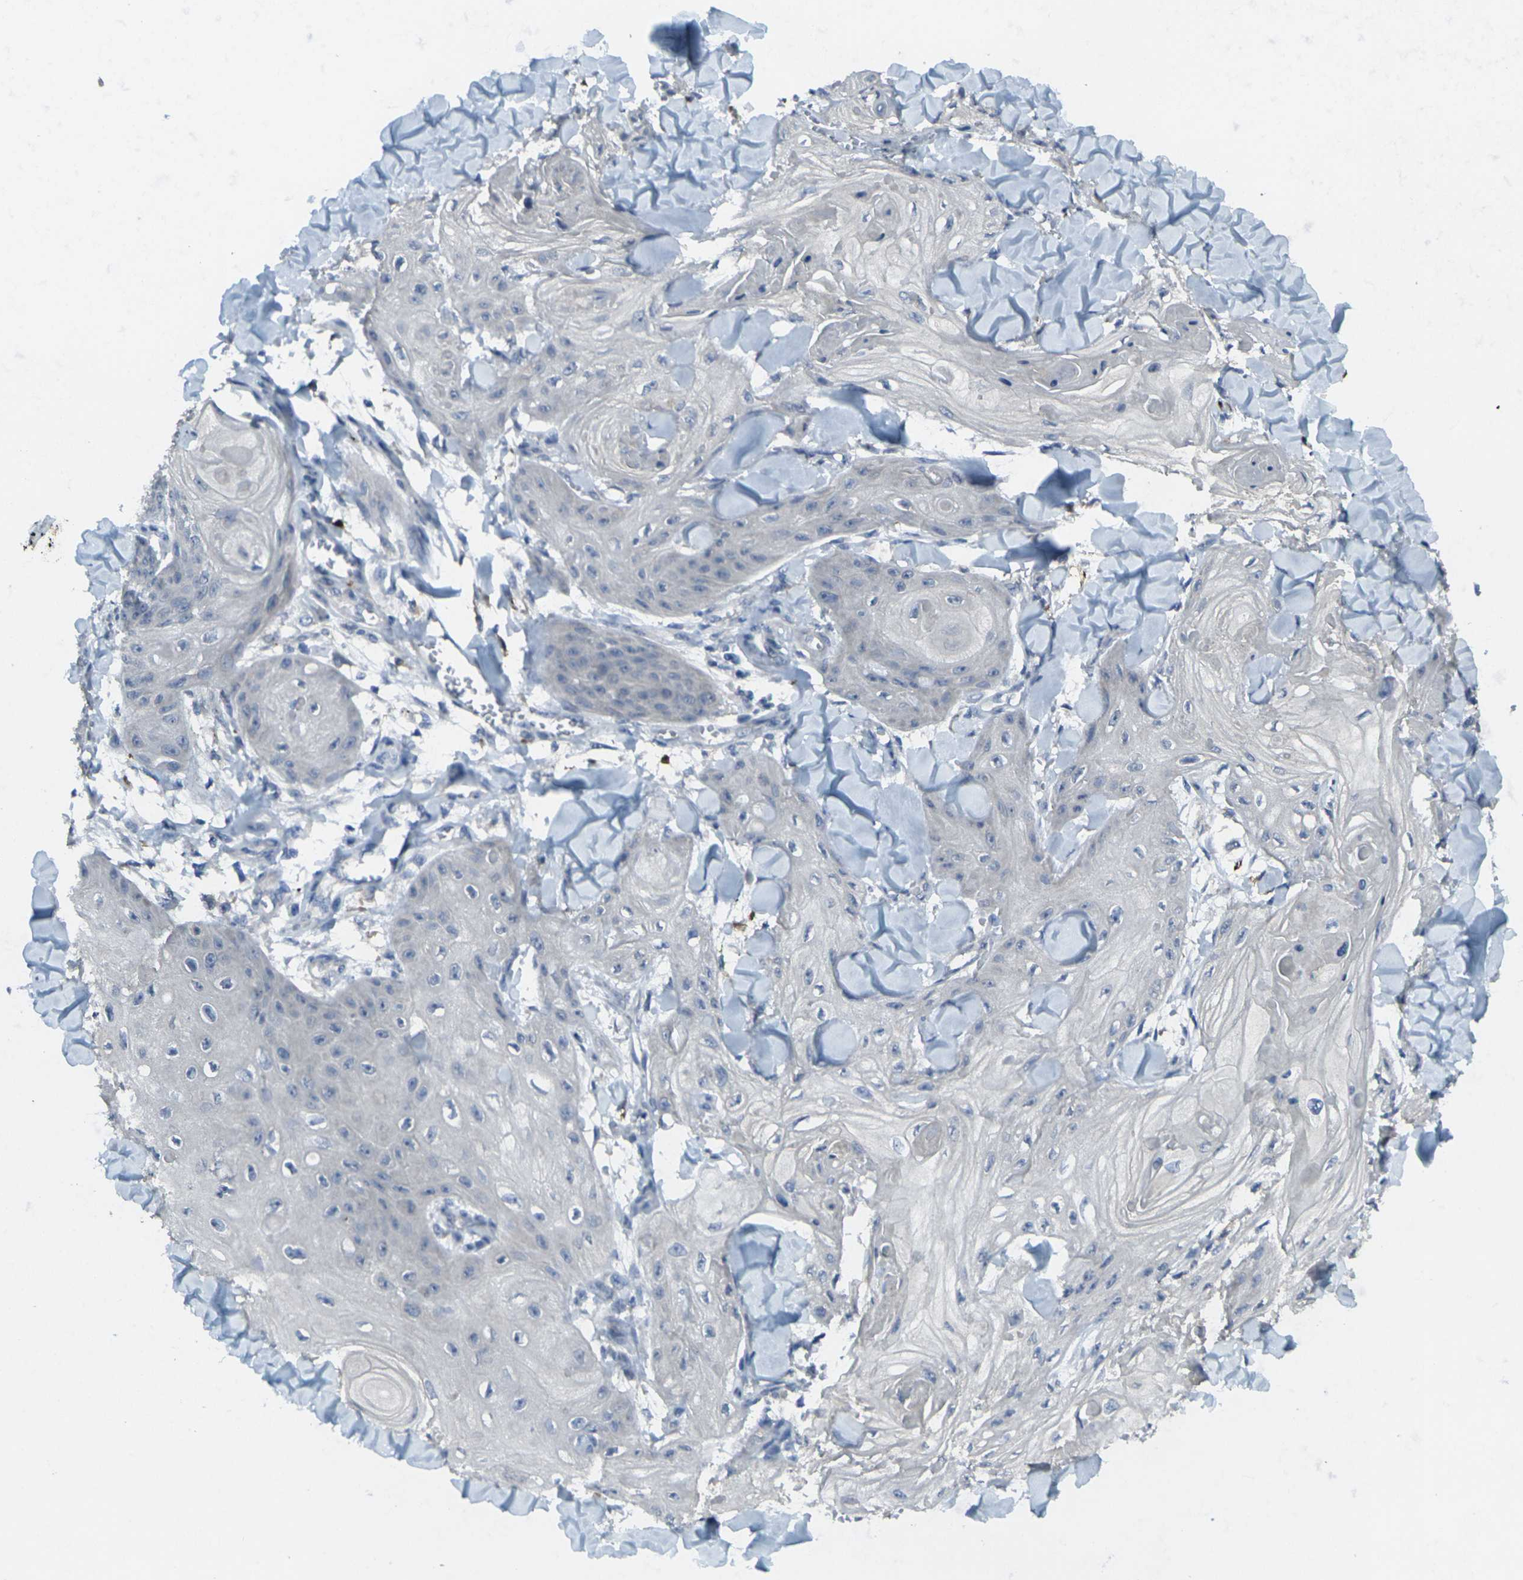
{"staining": {"intensity": "negative", "quantity": "none", "location": "none"}, "tissue": "skin cancer", "cell_type": "Tumor cells", "image_type": "cancer", "snomed": [{"axis": "morphology", "description": "Squamous cell carcinoma, NOS"}, {"axis": "topography", "description": "Skin"}], "caption": "The micrograph shows no significant staining in tumor cells of squamous cell carcinoma (skin).", "gene": "CCR10", "patient": {"sex": "male", "age": 74}}